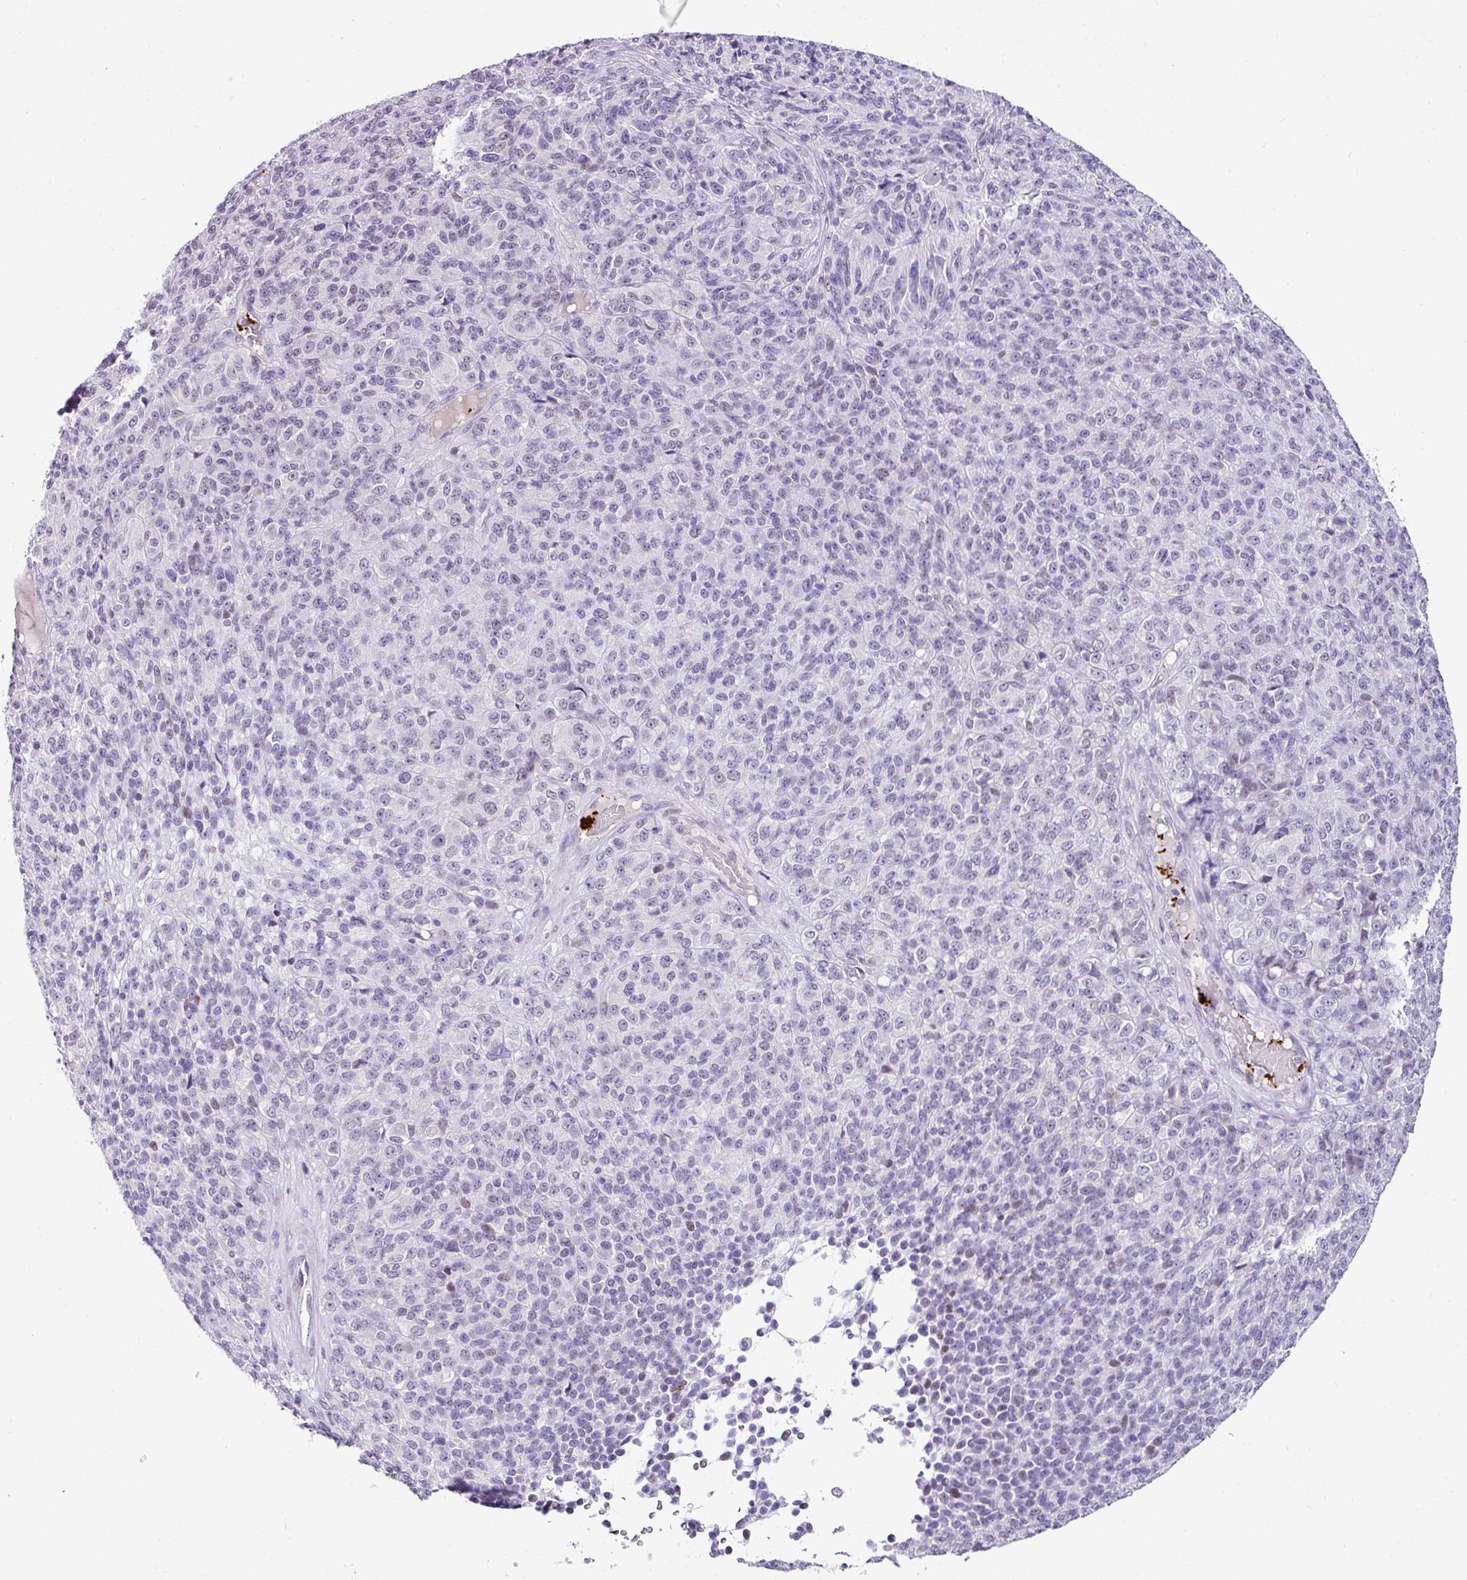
{"staining": {"intensity": "weak", "quantity": "<25%", "location": "nuclear"}, "tissue": "melanoma", "cell_type": "Tumor cells", "image_type": "cancer", "snomed": [{"axis": "morphology", "description": "Malignant melanoma, Metastatic site"}, {"axis": "topography", "description": "Brain"}], "caption": "A high-resolution image shows immunohistochemistry (IHC) staining of melanoma, which reveals no significant staining in tumor cells.", "gene": "CMTM5", "patient": {"sex": "female", "age": 56}}